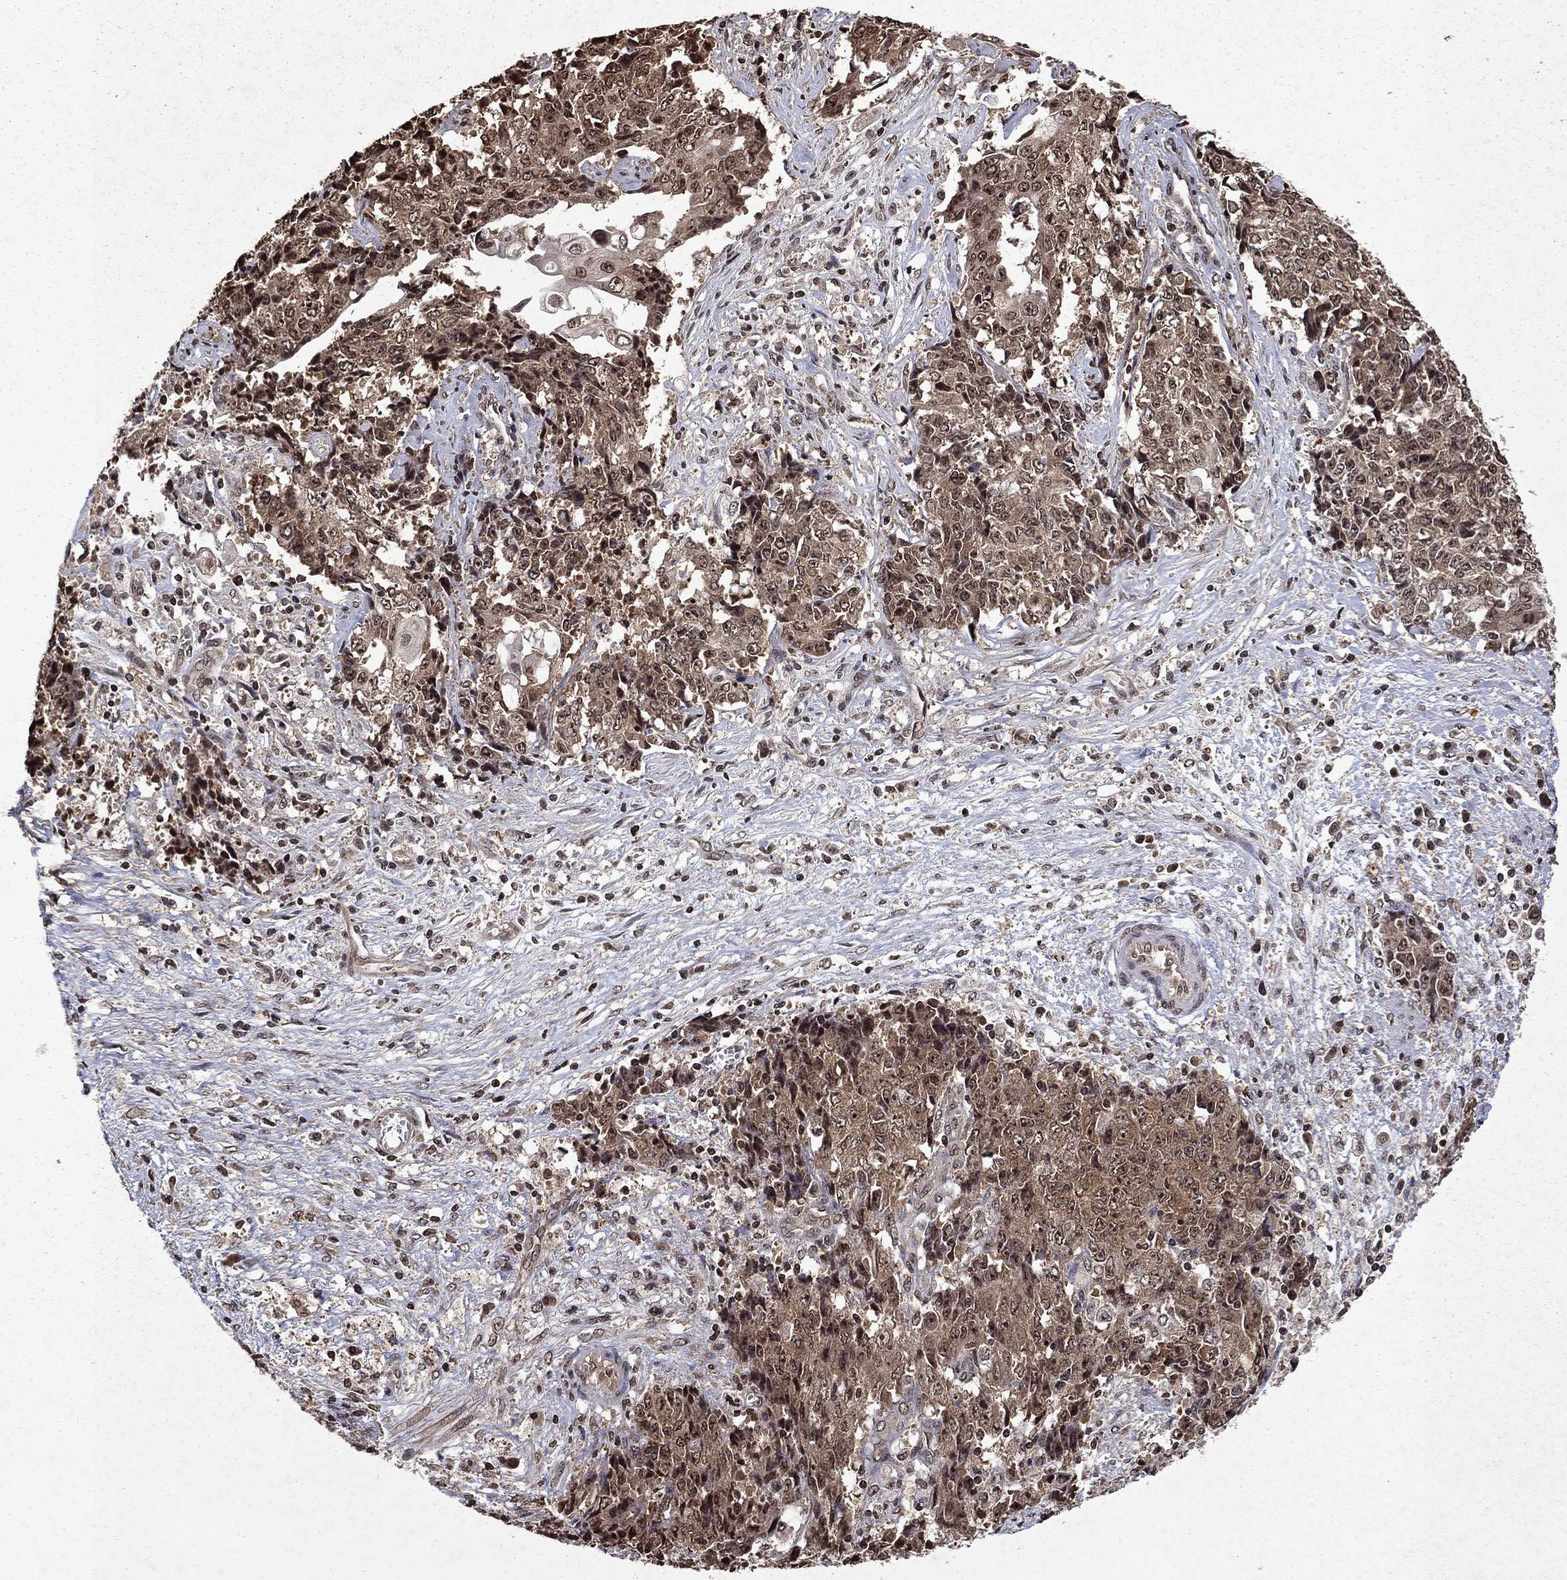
{"staining": {"intensity": "weak", "quantity": ">75%", "location": "cytoplasmic/membranous"}, "tissue": "ovarian cancer", "cell_type": "Tumor cells", "image_type": "cancer", "snomed": [{"axis": "morphology", "description": "Carcinoma, endometroid"}, {"axis": "topography", "description": "Ovary"}], "caption": "Ovarian cancer (endometroid carcinoma) was stained to show a protein in brown. There is low levels of weak cytoplasmic/membranous expression in about >75% of tumor cells. (Brightfield microscopy of DAB IHC at high magnification).", "gene": "PIN4", "patient": {"sex": "female", "age": 42}}